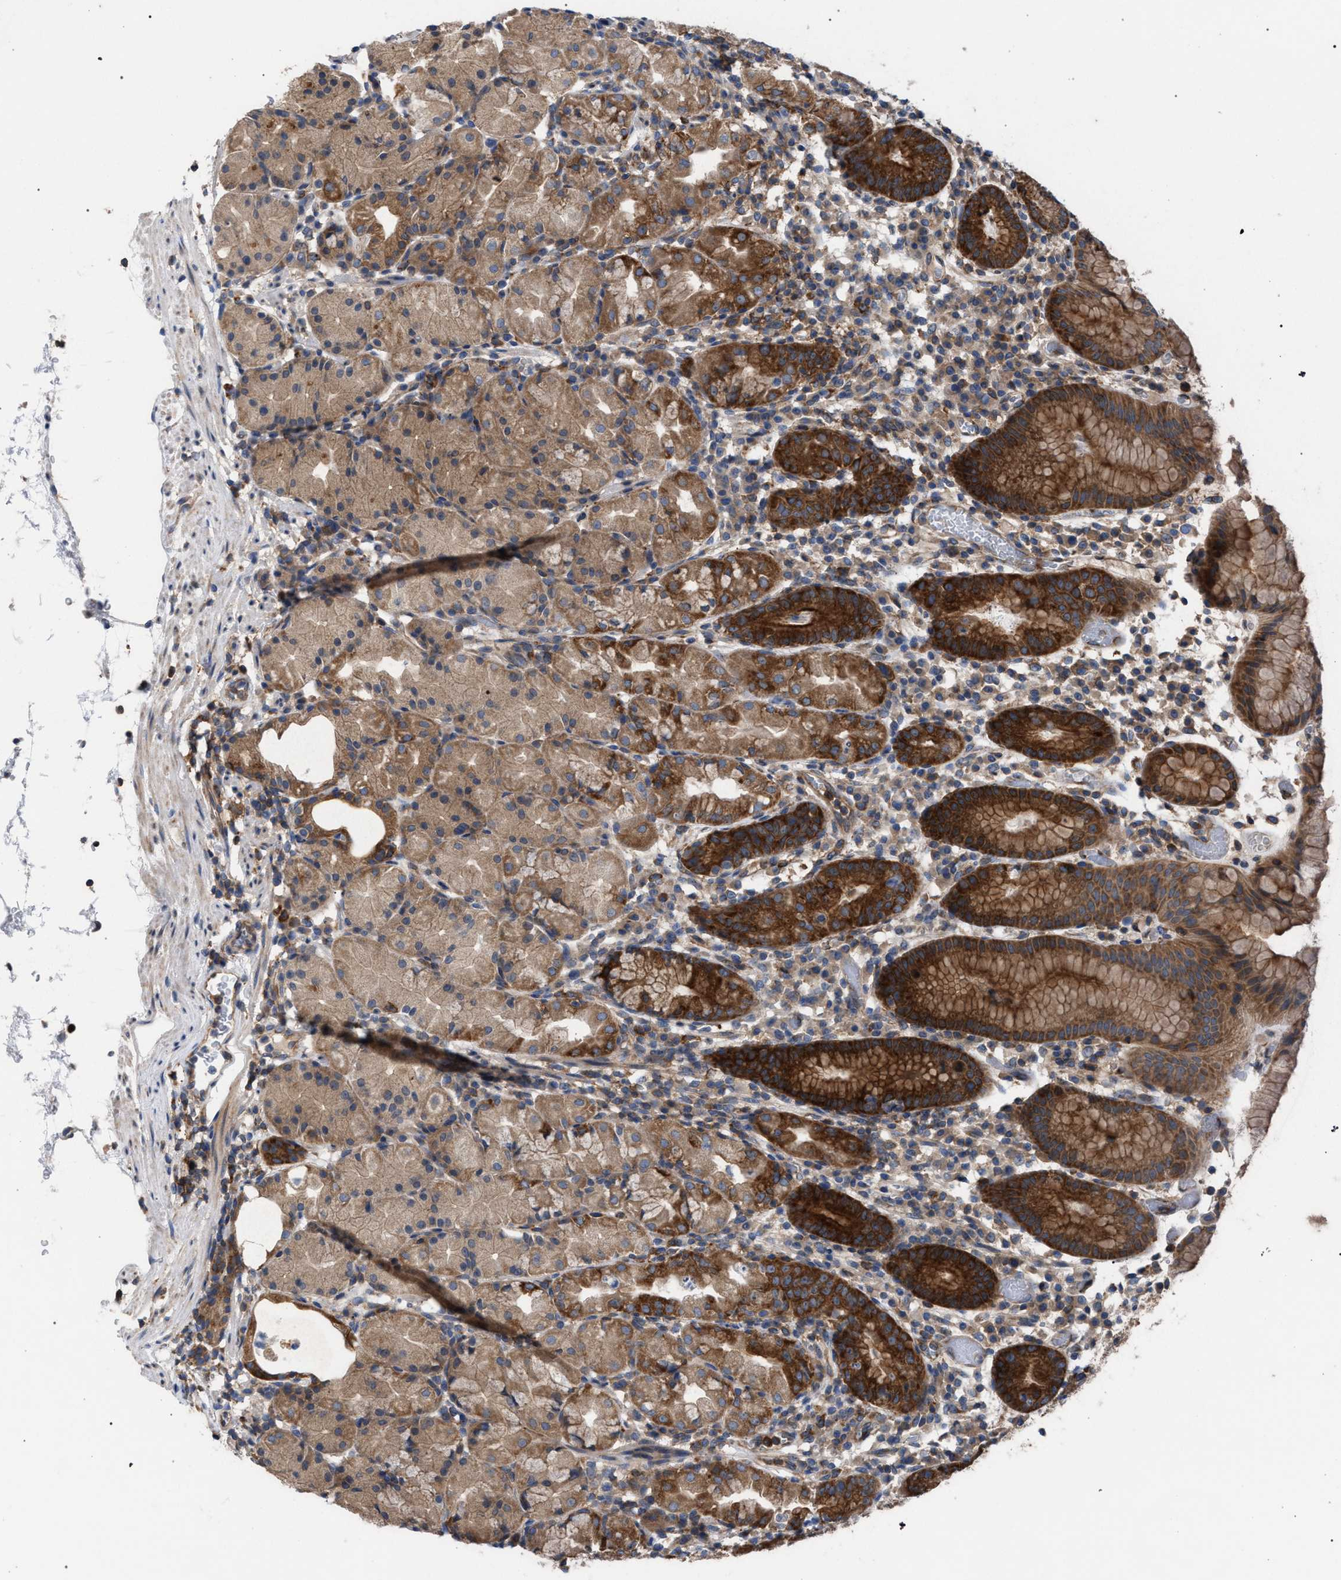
{"staining": {"intensity": "strong", "quantity": "25%-75%", "location": "cytoplasmic/membranous"}, "tissue": "stomach", "cell_type": "Glandular cells", "image_type": "normal", "snomed": [{"axis": "morphology", "description": "Normal tissue, NOS"}, {"axis": "topography", "description": "Stomach"}, {"axis": "topography", "description": "Stomach, lower"}], "caption": "Glandular cells reveal strong cytoplasmic/membranous positivity in about 25%-75% of cells in unremarkable stomach.", "gene": "CDR2L", "patient": {"sex": "female", "age": 75}}